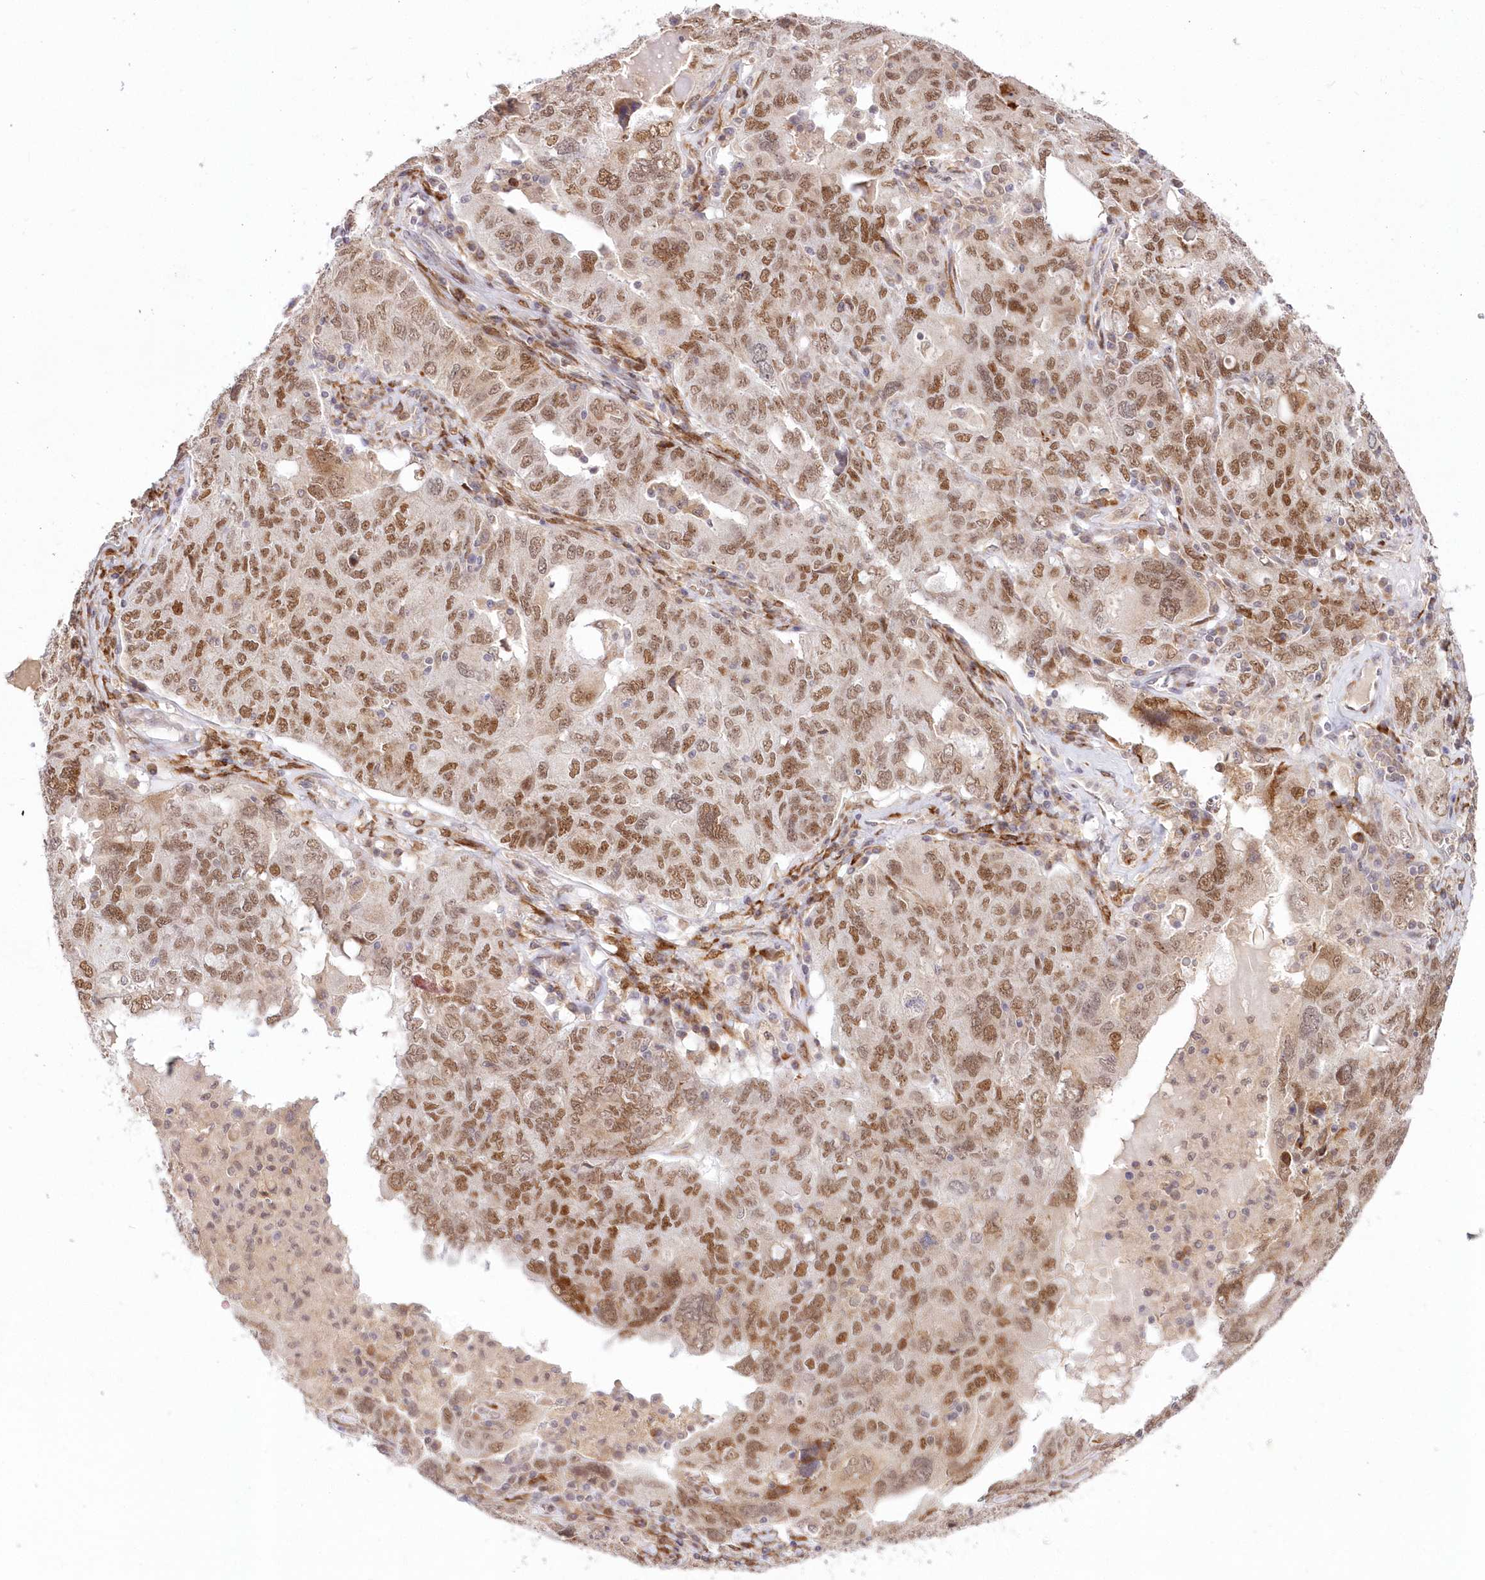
{"staining": {"intensity": "moderate", "quantity": ">75%", "location": "nuclear"}, "tissue": "ovarian cancer", "cell_type": "Tumor cells", "image_type": "cancer", "snomed": [{"axis": "morphology", "description": "Carcinoma, endometroid"}, {"axis": "topography", "description": "Ovary"}], "caption": "Human ovarian cancer stained with a brown dye reveals moderate nuclear positive positivity in about >75% of tumor cells.", "gene": "LDB1", "patient": {"sex": "female", "age": 62}}